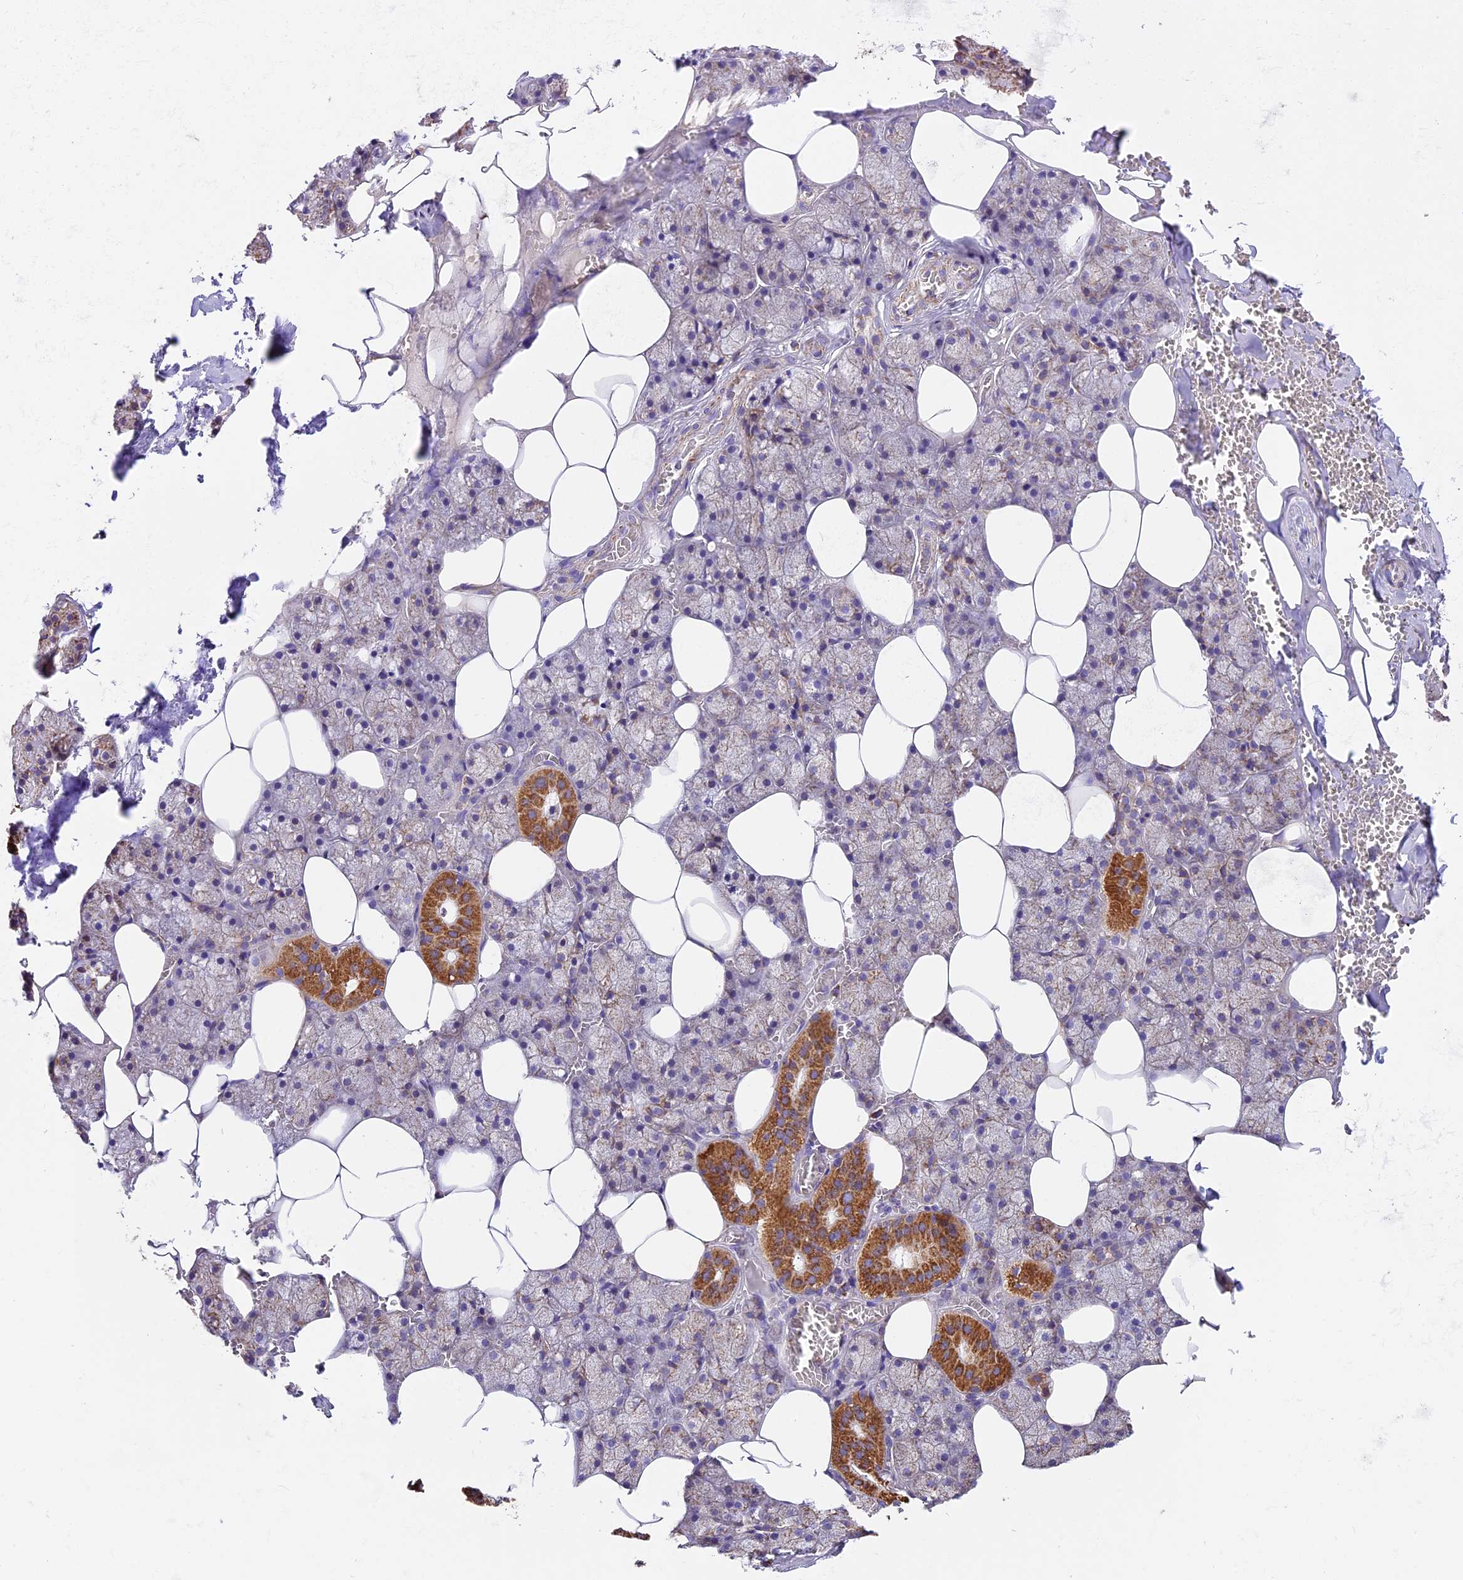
{"staining": {"intensity": "moderate", "quantity": "25%-75%", "location": "cytoplasmic/membranous"}, "tissue": "salivary gland", "cell_type": "Glandular cells", "image_type": "normal", "snomed": [{"axis": "morphology", "description": "Normal tissue, NOS"}, {"axis": "topography", "description": "Salivary gland"}], "caption": "The immunohistochemical stain shows moderate cytoplasmic/membranous staining in glandular cells of normal salivary gland.", "gene": "NDUFA8", "patient": {"sex": "male", "age": 62}}